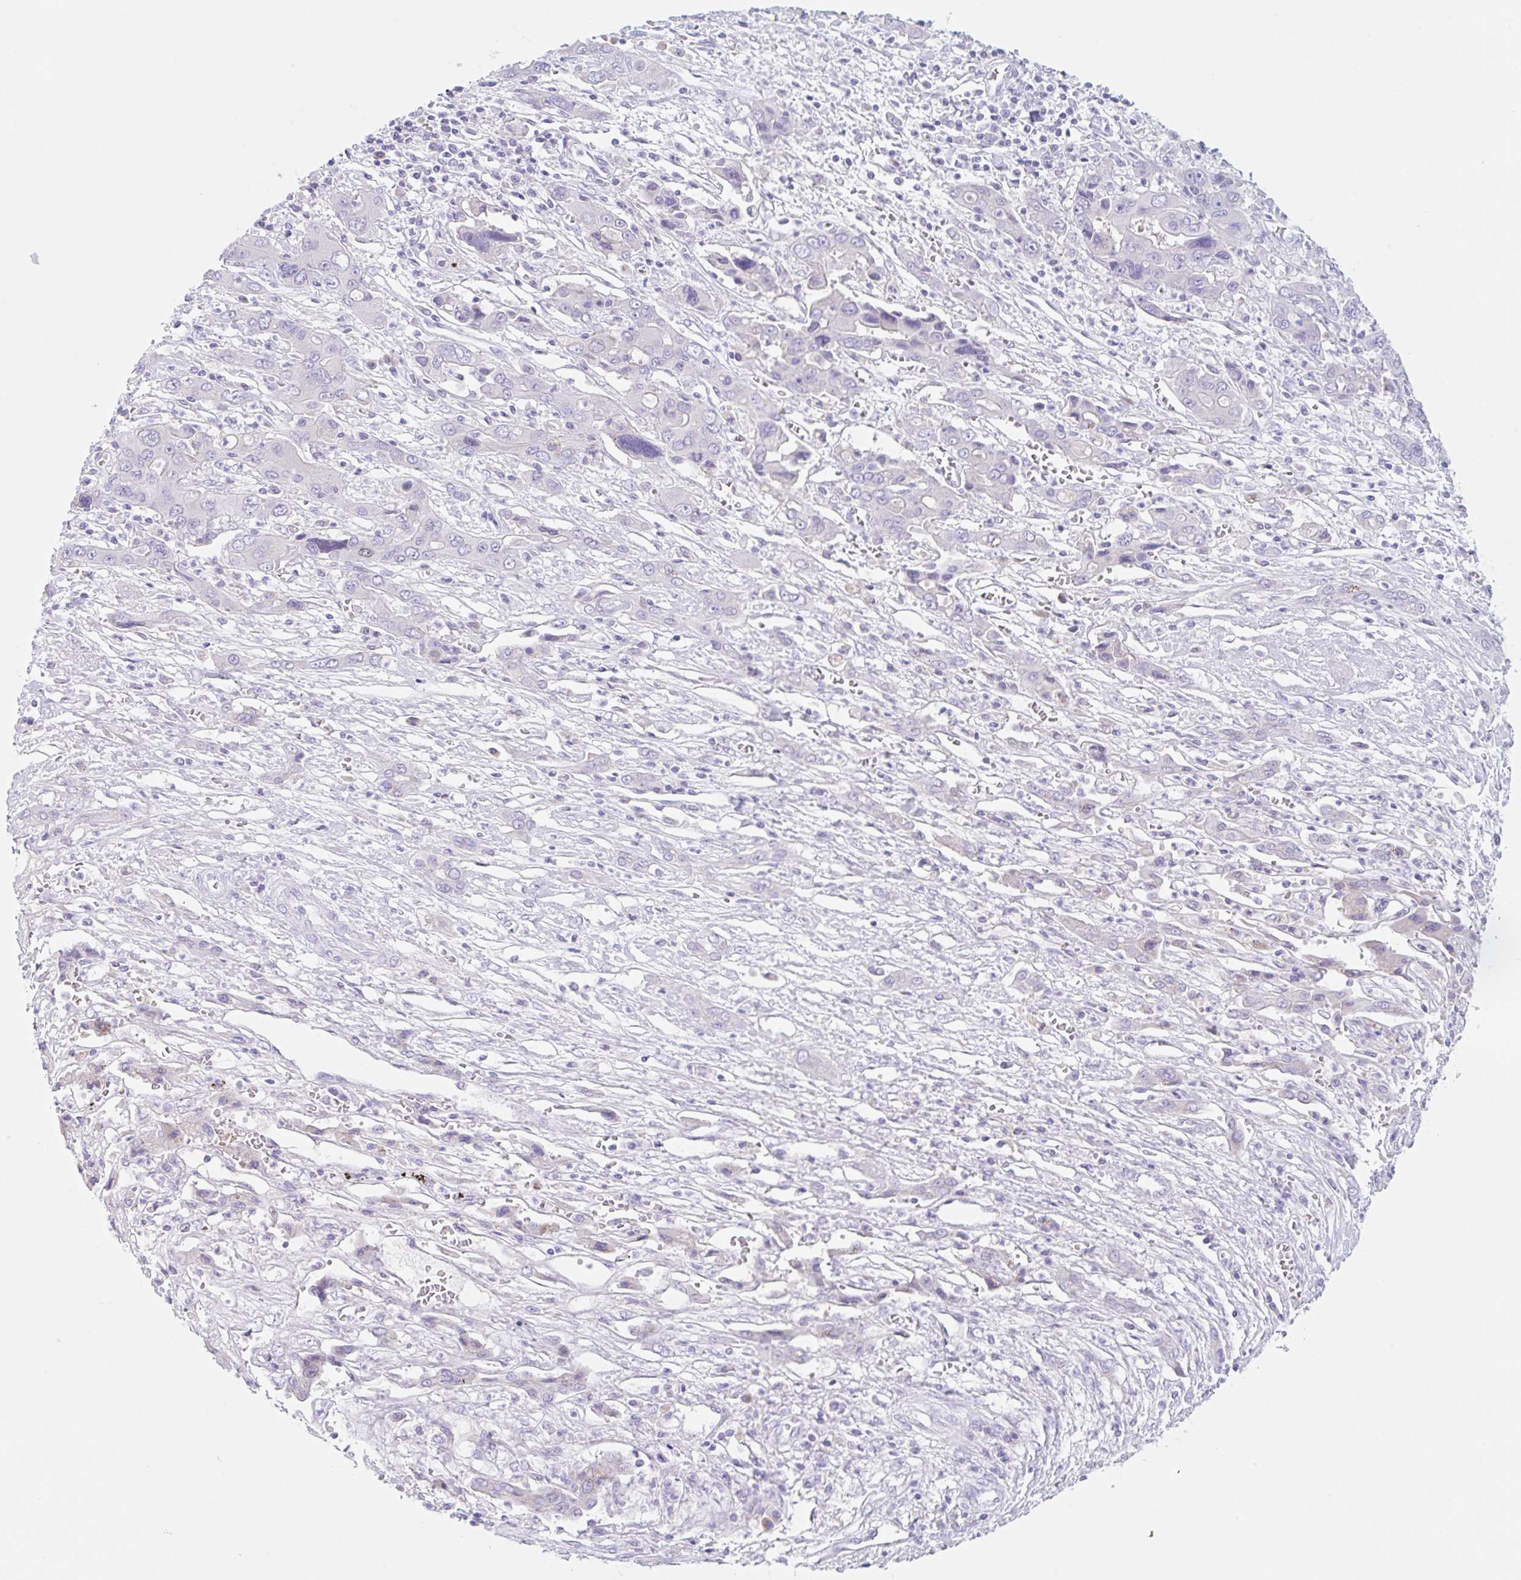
{"staining": {"intensity": "negative", "quantity": "none", "location": "none"}, "tissue": "liver cancer", "cell_type": "Tumor cells", "image_type": "cancer", "snomed": [{"axis": "morphology", "description": "Cholangiocarcinoma"}, {"axis": "topography", "description": "Liver"}], "caption": "There is no significant expression in tumor cells of liver cancer.", "gene": "KLK8", "patient": {"sex": "male", "age": 67}}